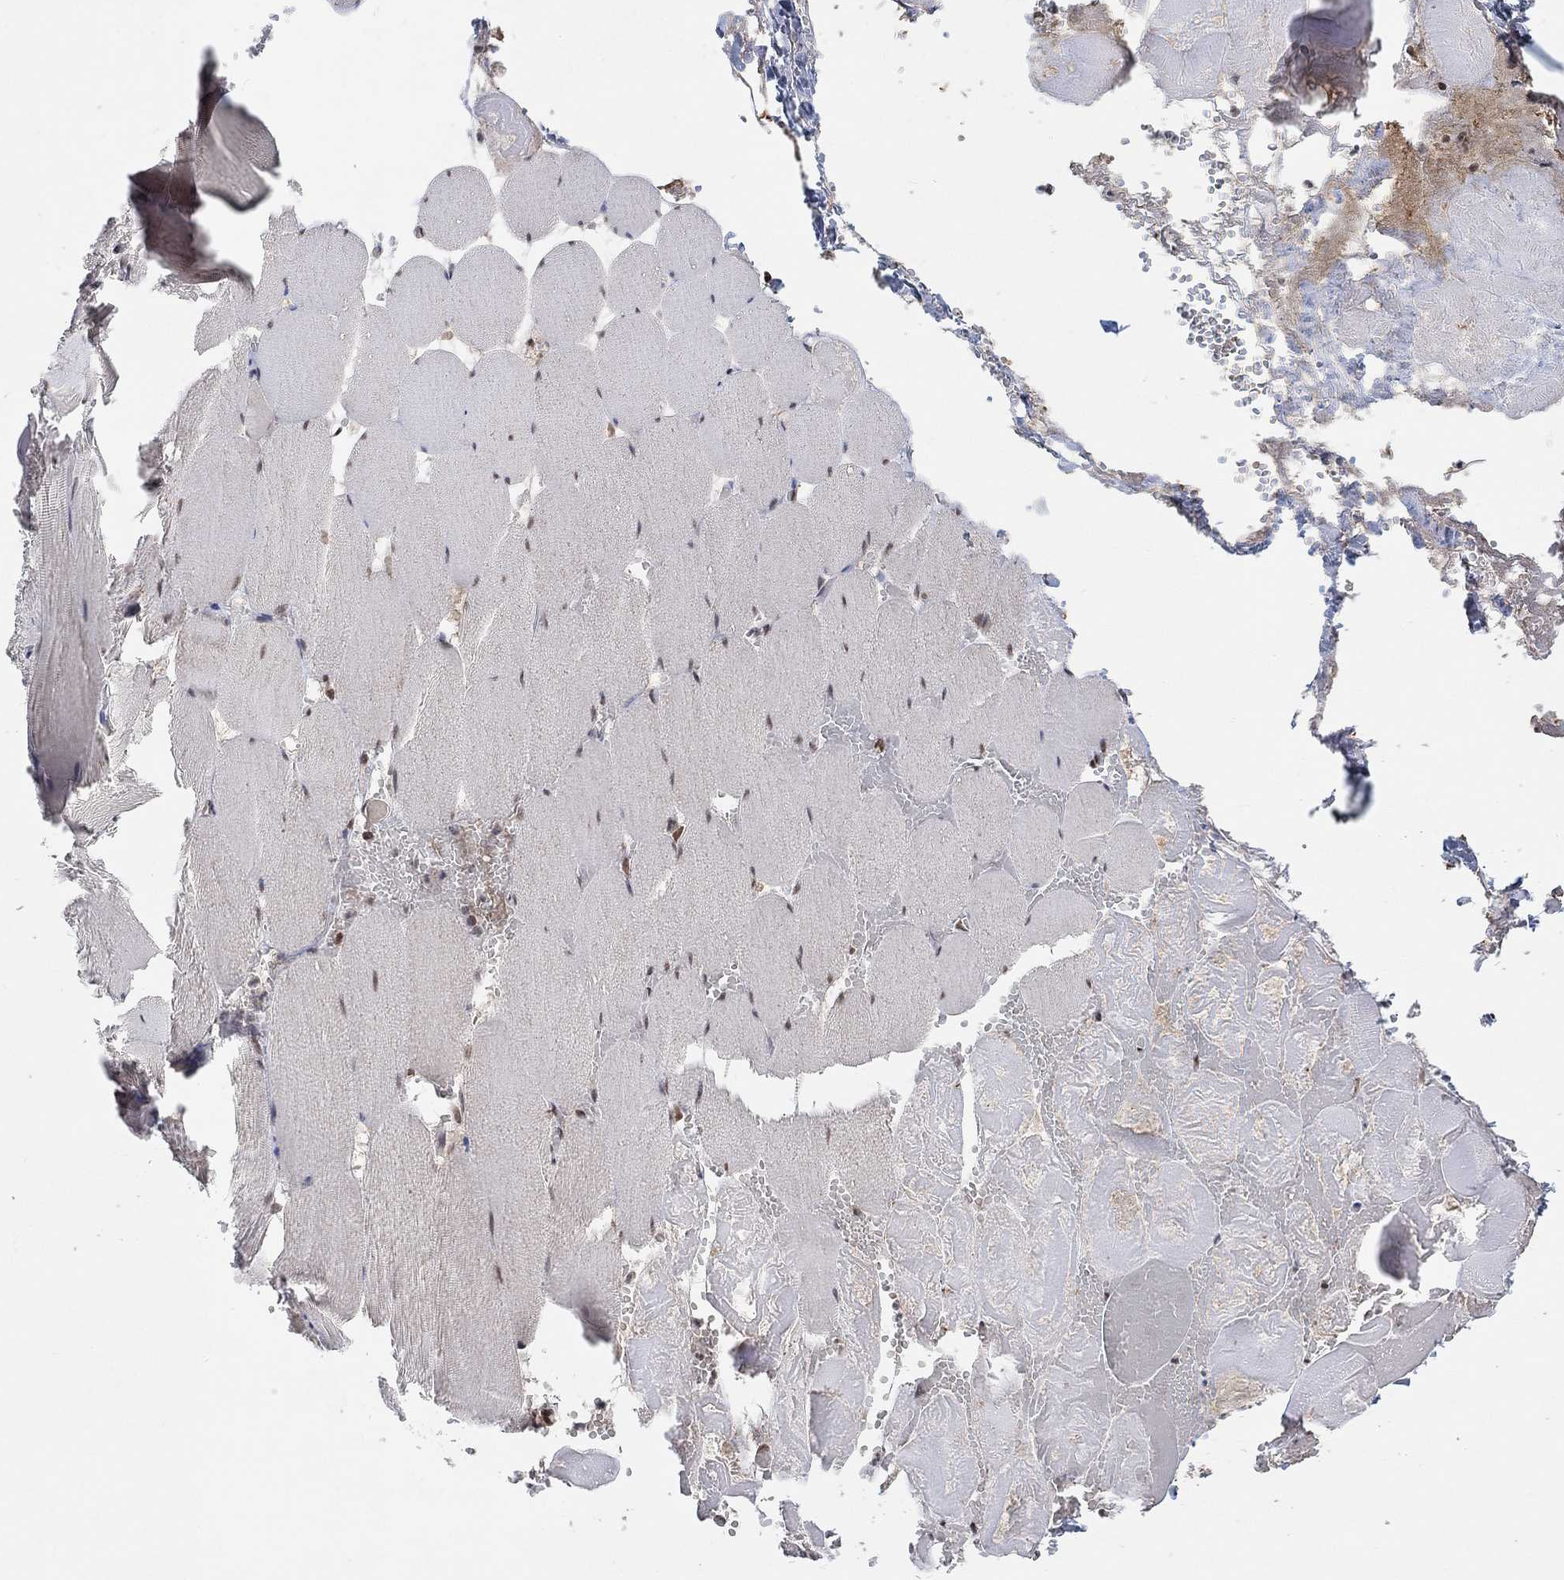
{"staining": {"intensity": "moderate", "quantity": "<25%", "location": "nuclear"}, "tissue": "skeletal muscle", "cell_type": "Myocytes", "image_type": "normal", "snomed": [{"axis": "morphology", "description": "Normal tissue, NOS"}, {"axis": "morphology", "description": "Malignant melanoma, Metastatic site"}, {"axis": "topography", "description": "Skeletal muscle"}], "caption": "Immunohistochemical staining of unremarkable human skeletal muscle demonstrates moderate nuclear protein expression in approximately <25% of myocytes.", "gene": "THAP8", "patient": {"sex": "male", "age": 50}}